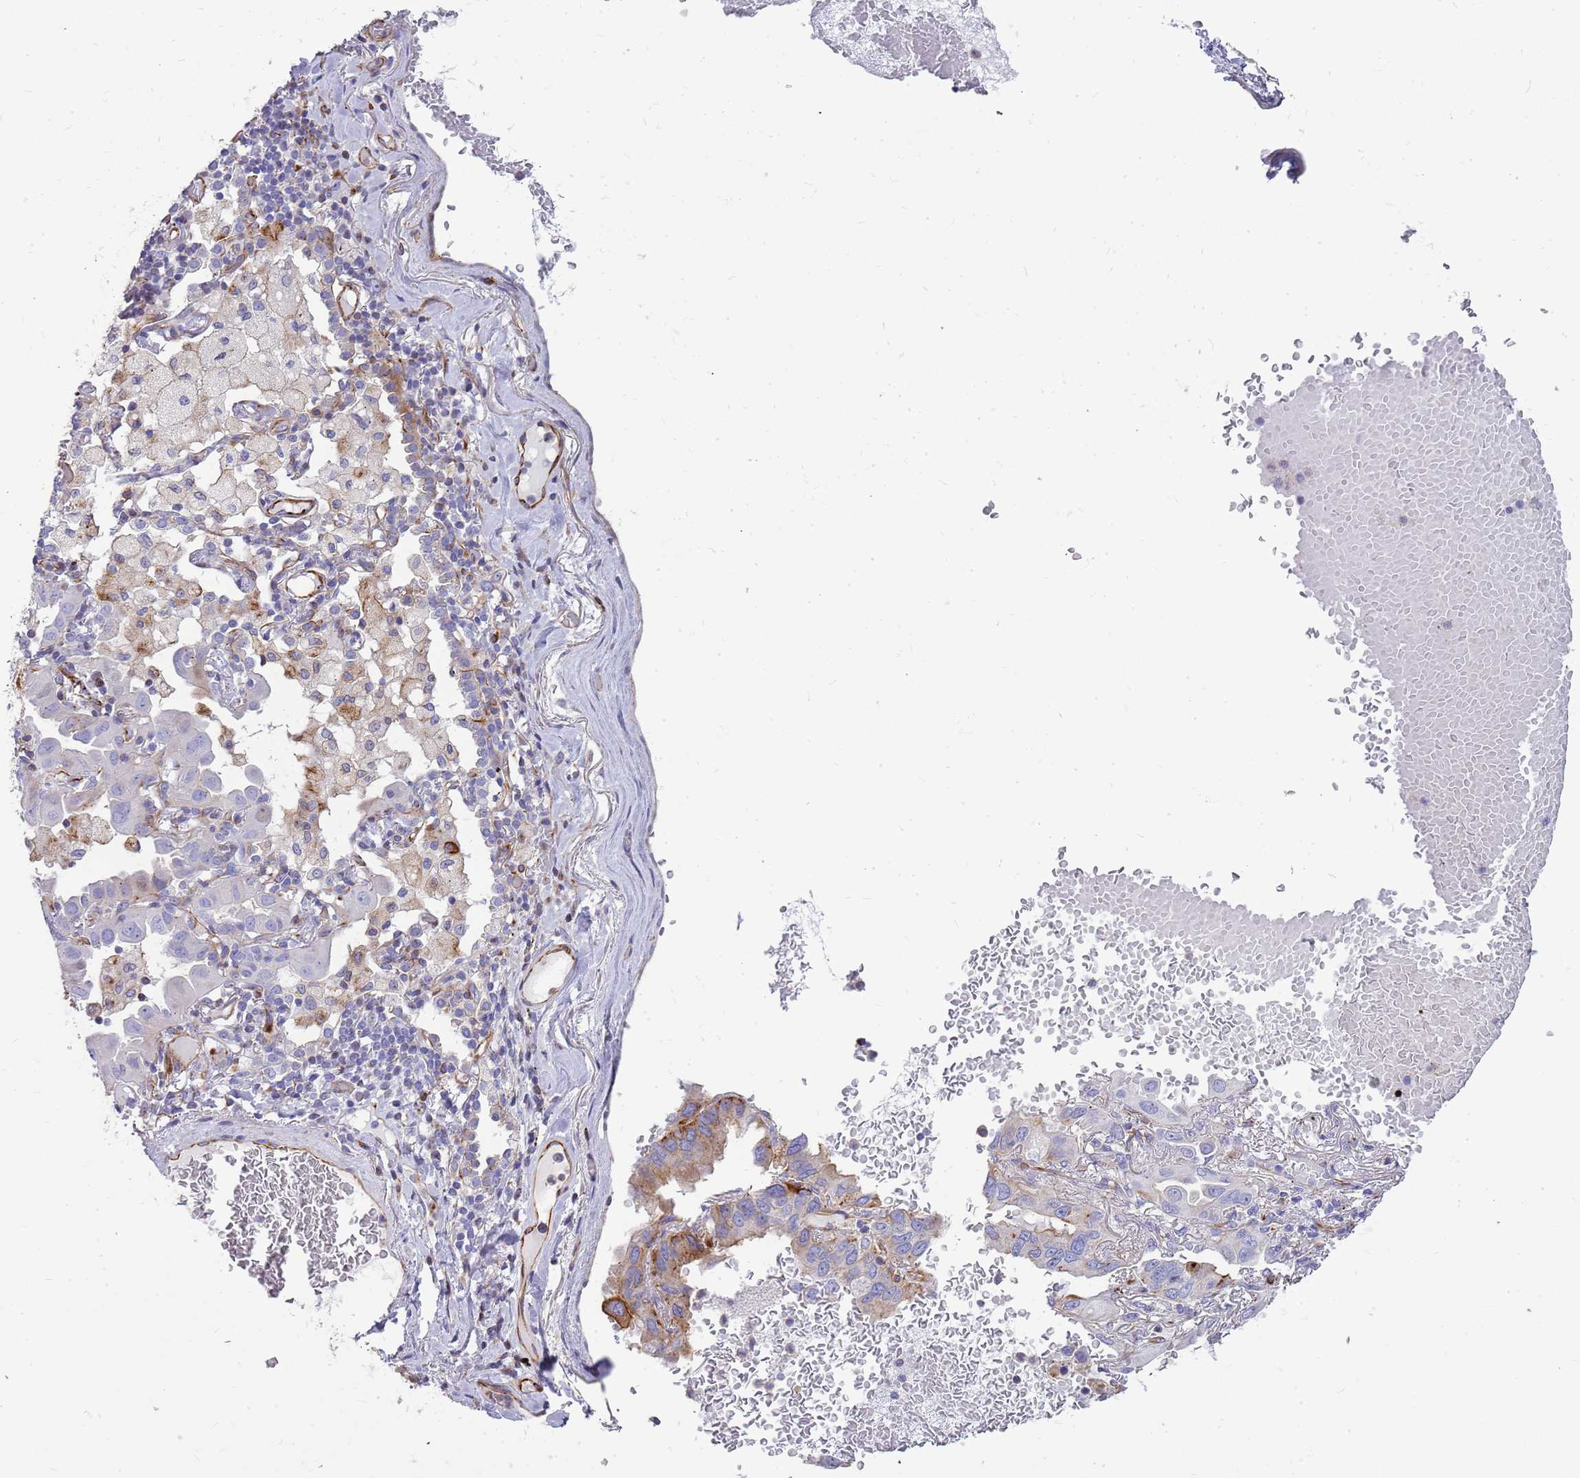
{"staining": {"intensity": "moderate", "quantity": "<25%", "location": "cytoplasmic/membranous"}, "tissue": "lung cancer", "cell_type": "Tumor cells", "image_type": "cancer", "snomed": [{"axis": "morphology", "description": "Adenocarcinoma, NOS"}, {"axis": "topography", "description": "Lung"}], "caption": "Adenocarcinoma (lung) was stained to show a protein in brown. There is low levels of moderate cytoplasmic/membranous staining in approximately <25% of tumor cells.", "gene": "ZDHHC1", "patient": {"sex": "male", "age": 64}}